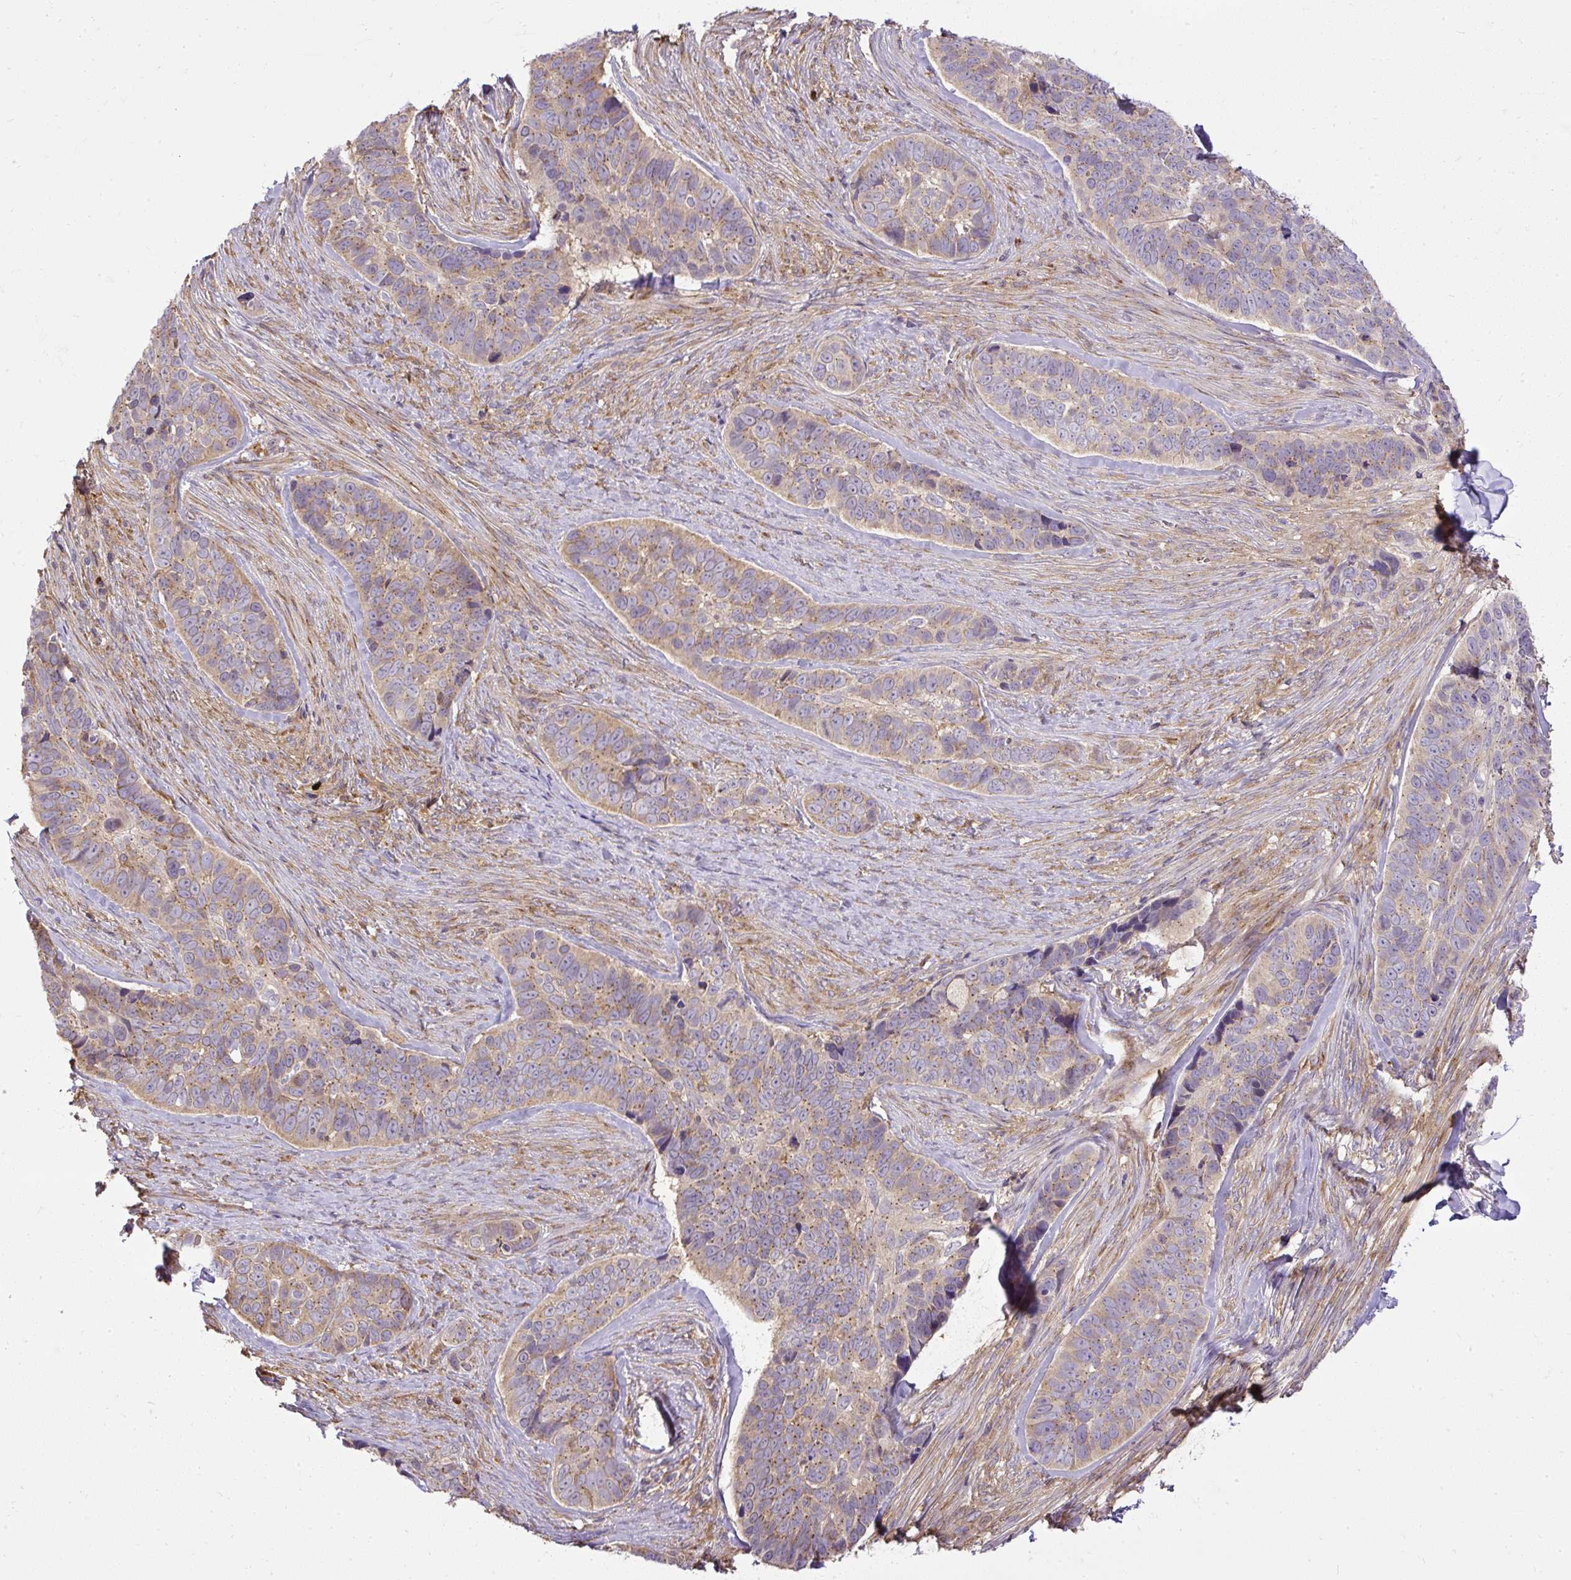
{"staining": {"intensity": "moderate", "quantity": ">75%", "location": "cytoplasmic/membranous"}, "tissue": "skin cancer", "cell_type": "Tumor cells", "image_type": "cancer", "snomed": [{"axis": "morphology", "description": "Basal cell carcinoma"}, {"axis": "topography", "description": "Skin"}], "caption": "Immunohistochemical staining of human basal cell carcinoma (skin) shows medium levels of moderate cytoplasmic/membranous protein staining in approximately >75% of tumor cells.", "gene": "SMC4", "patient": {"sex": "female", "age": 82}}